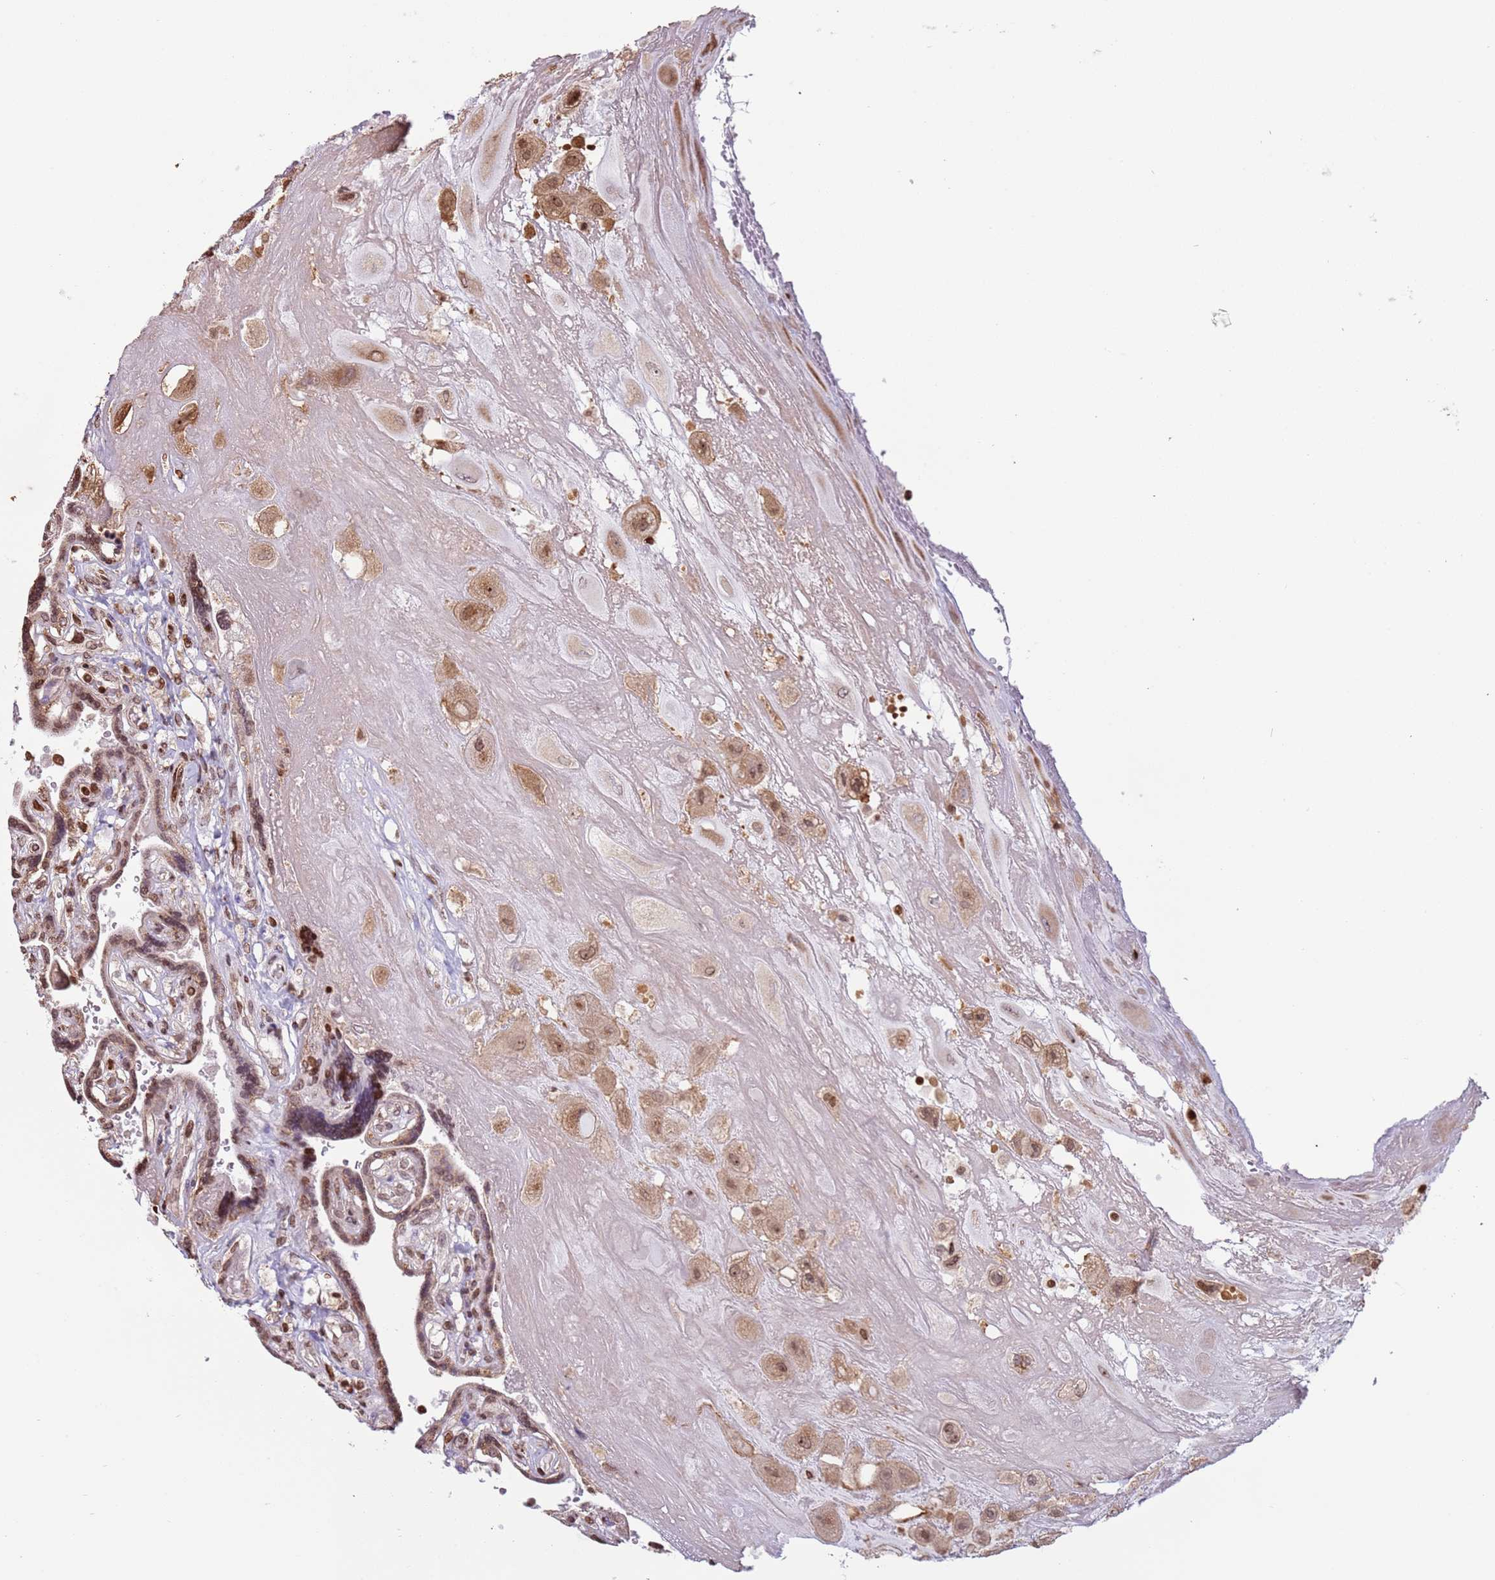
{"staining": {"intensity": "moderate", "quantity": ">75%", "location": "cytoplasmic/membranous,nuclear"}, "tissue": "placenta", "cell_type": "Decidual cells", "image_type": "normal", "snomed": [{"axis": "morphology", "description": "Normal tissue, NOS"}, {"axis": "topography", "description": "Placenta"}], "caption": "Immunohistochemistry staining of normal placenta, which reveals medium levels of moderate cytoplasmic/membranous,nuclear expression in about >75% of decidual cells indicating moderate cytoplasmic/membranous,nuclear protein staining. The staining was performed using DAB (3,3'-diaminobenzidine) (brown) for protein detection and nuclei were counterstained in hematoxylin (blue).", "gene": "SCAF1", "patient": {"sex": "female", "age": 32}}